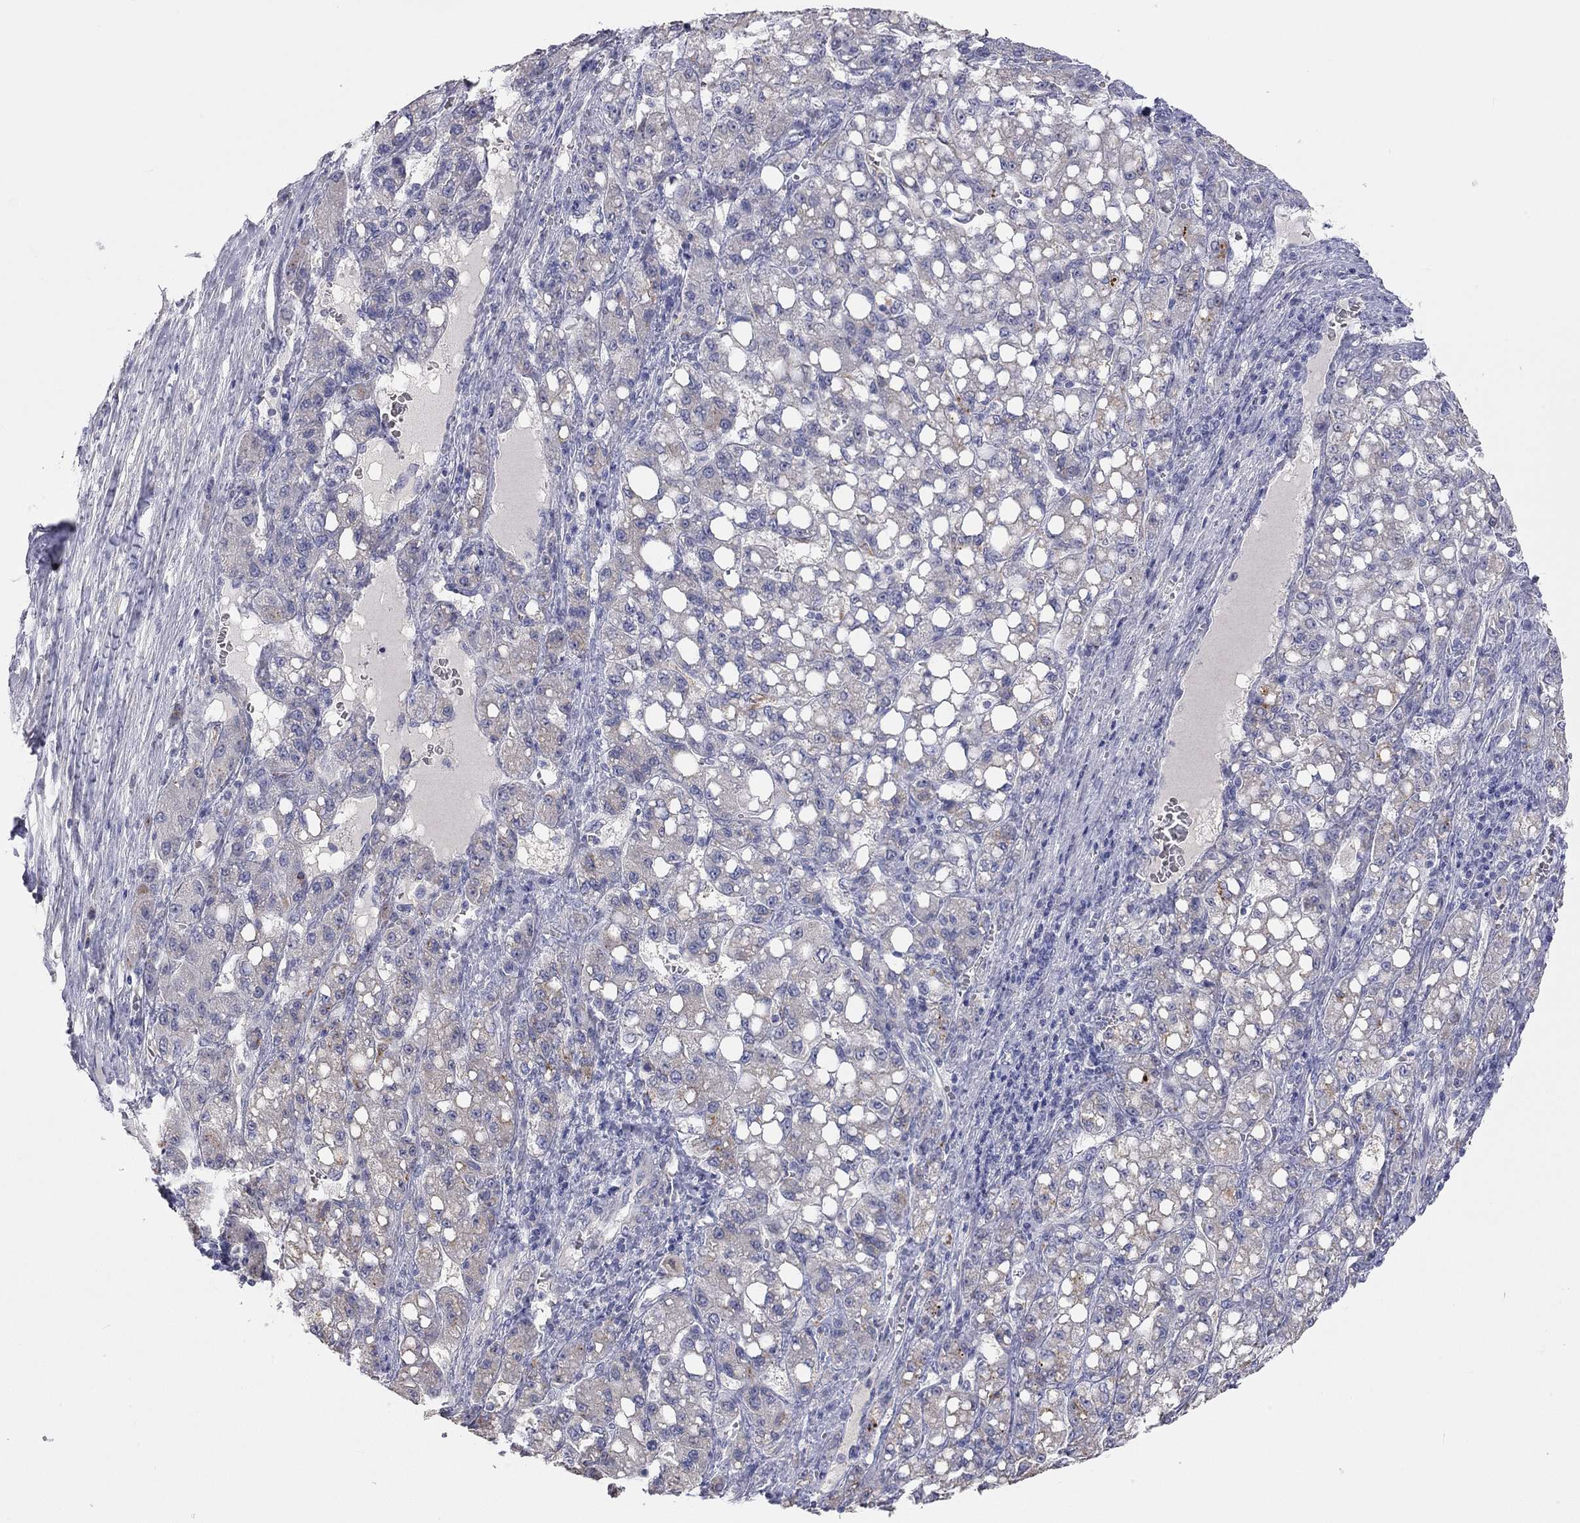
{"staining": {"intensity": "negative", "quantity": "none", "location": "none"}, "tissue": "liver cancer", "cell_type": "Tumor cells", "image_type": "cancer", "snomed": [{"axis": "morphology", "description": "Carcinoma, Hepatocellular, NOS"}, {"axis": "topography", "description": "Liver"}], "caption": "Liver cancer was stained to show a protein in brown. There is no significant positivity in tumor cells. The staining is performed using DAB brown chromogen with nuclei counter-stained in using hematoxylin.", "gene": "PAPSS2", "patient": {"sex": "female", "age": 65}}